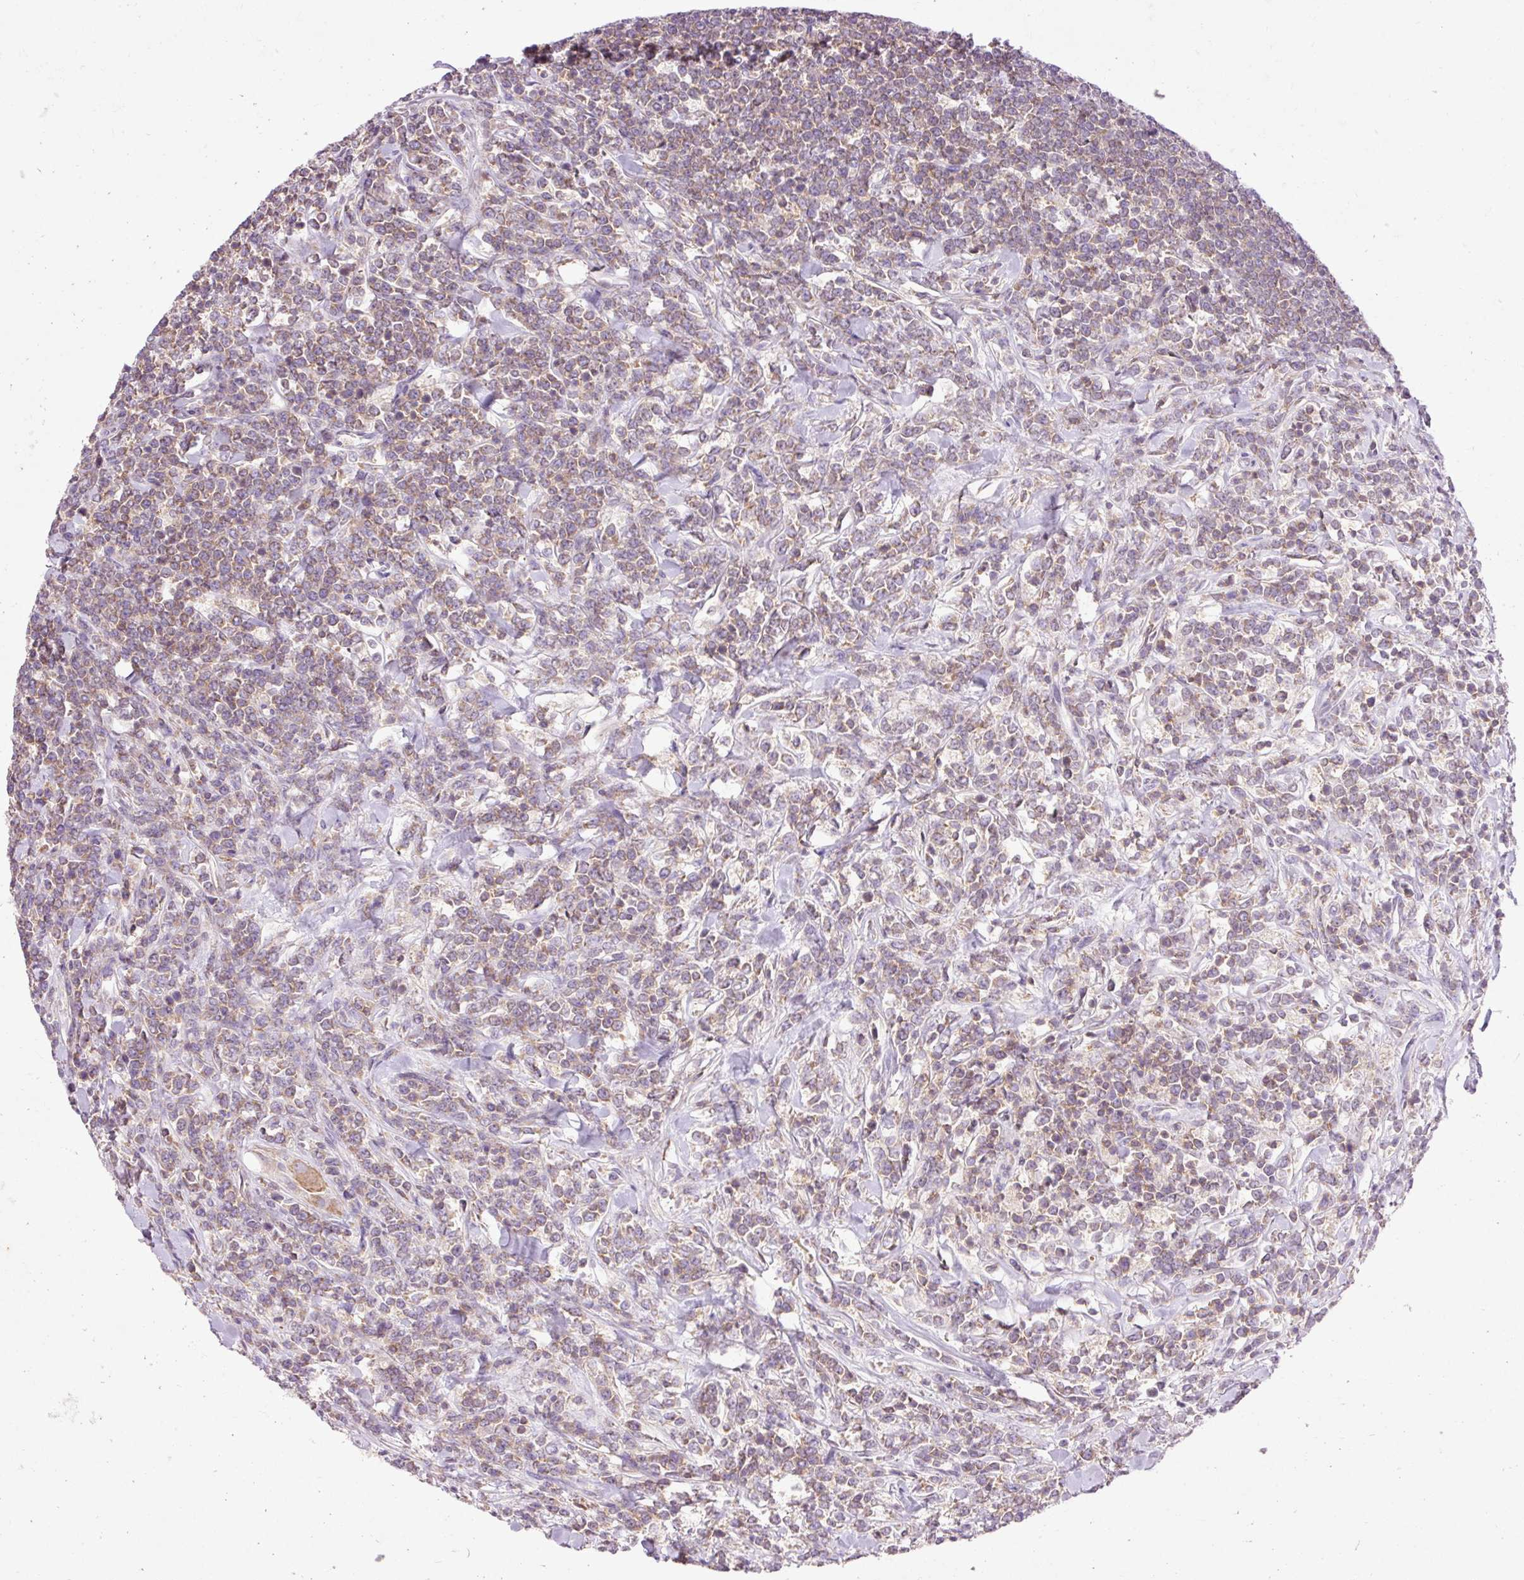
{"staining": {"intensity": "weak", "quantity": ">75%", "location": "cytoplasmic/membranous"}, "tissue": "lymphoma", "cell_type": "Tumor cells", "image_type": "cancer", "snomed": [{"axis": "morphology", "description": "Malignant lymphoma, non-Hodgkin's type, High grade"}, {"axis": "topography", "description": "Small intestine"}, {"axis": "topography", "description": "Colon"}], "caption": "Immunohistochemistry (IHC) photomicrograph of human lymphoma stained for a protein (brown), which shows low levels of weak cytoplasmic/membranous positivity in about >75% of tumor cells.", "gene": "IMMT", "patient": {"sex": "male", "age": 8}}